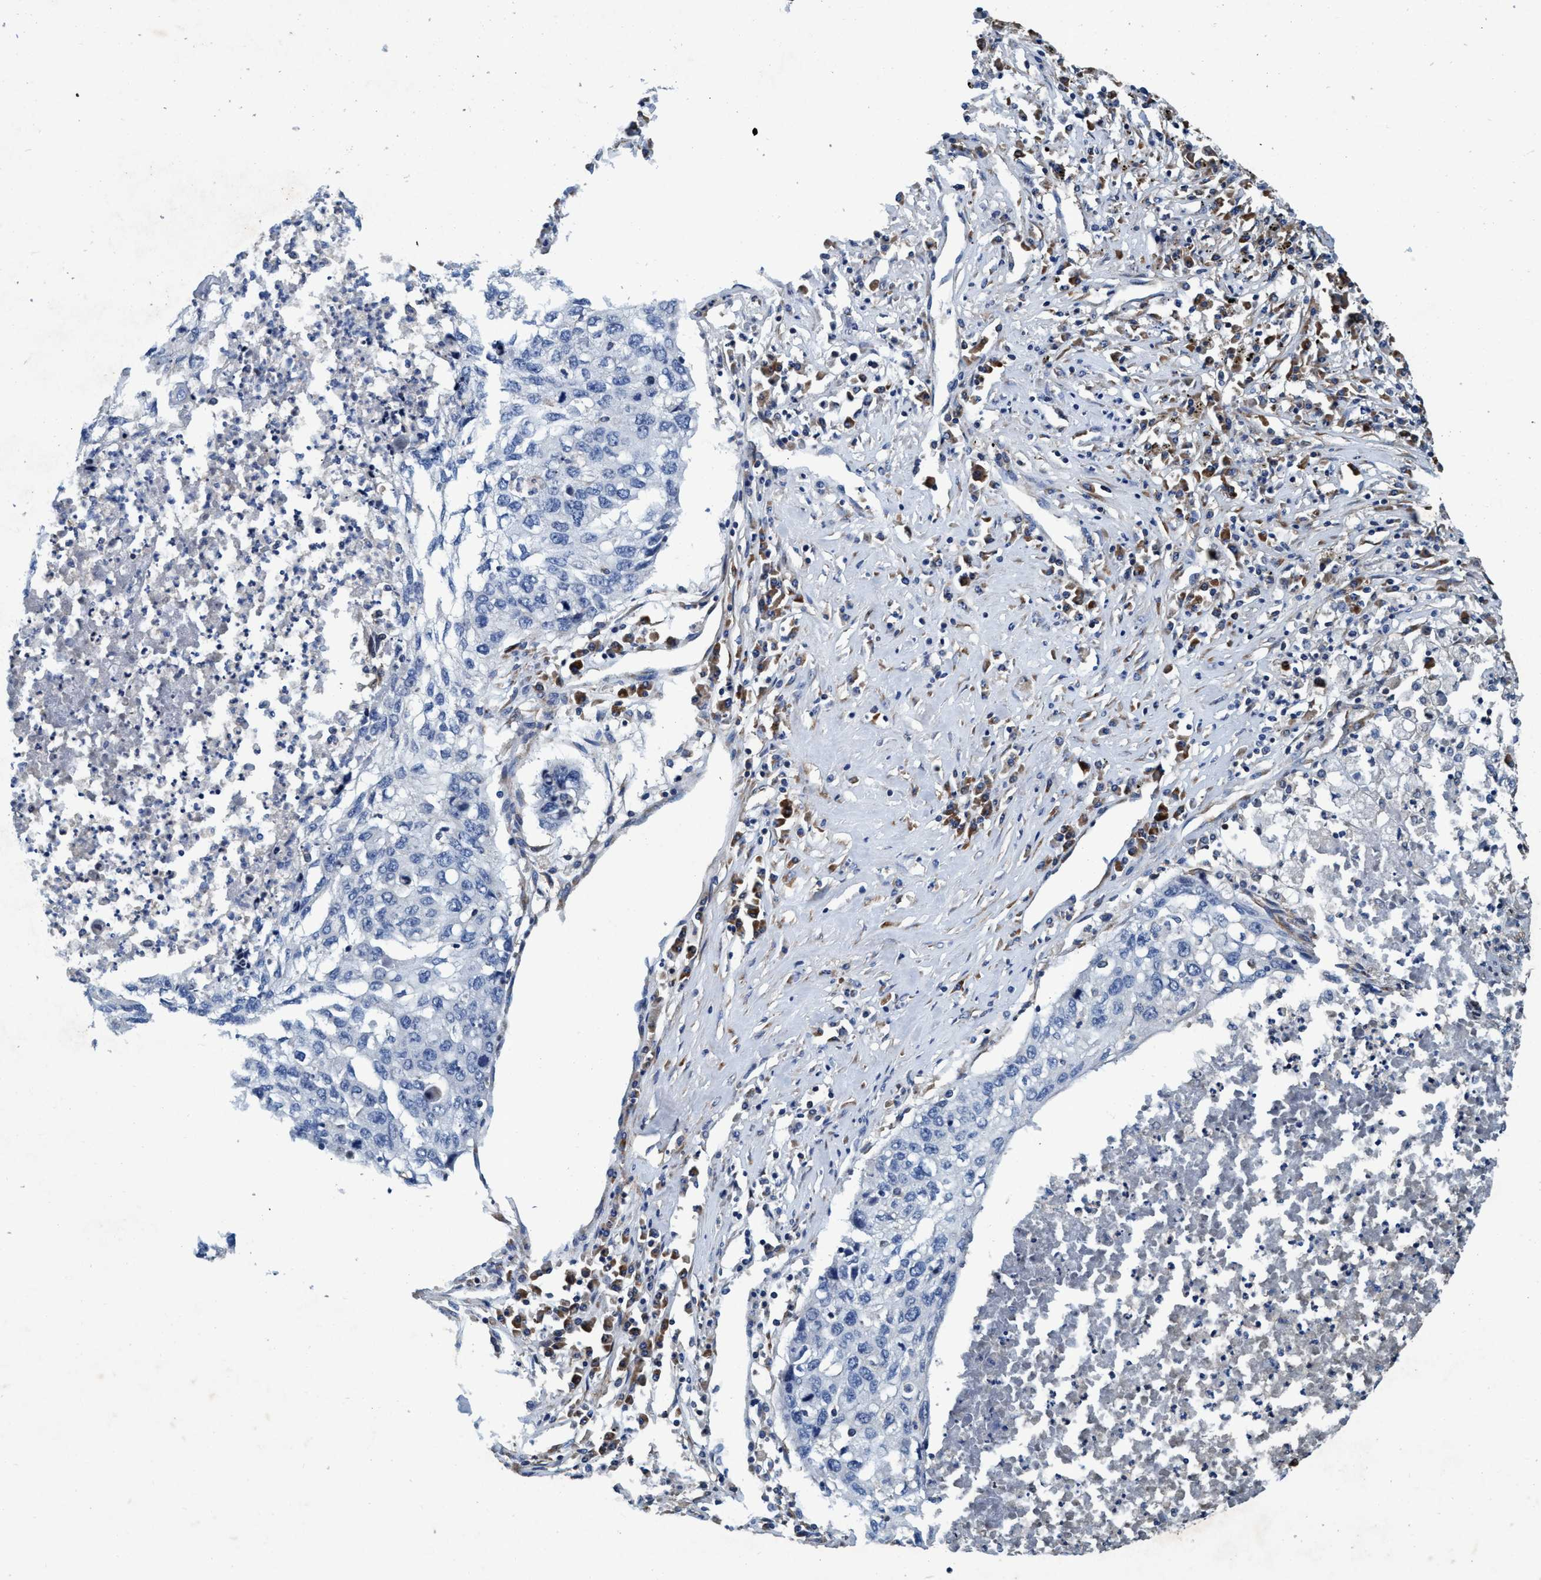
{"staining": {"intensity": "negative", "quantity": "none", "location": "none"}, "tissue": "lung cancer", "cell_type": "Tumor cells", "image_type": "cancer", "snomed": [{"axis": "morphology", "description": "Squamous cell carcinoma, NOS"}, {"axis": "topography", "description": "Lung"}], "caption": "Tumor cells are negative for brown protein staining in squamous cell carcinoma (lung).", "gene": "ENDOG", "patient": {"sex": "female", "age": 63}}